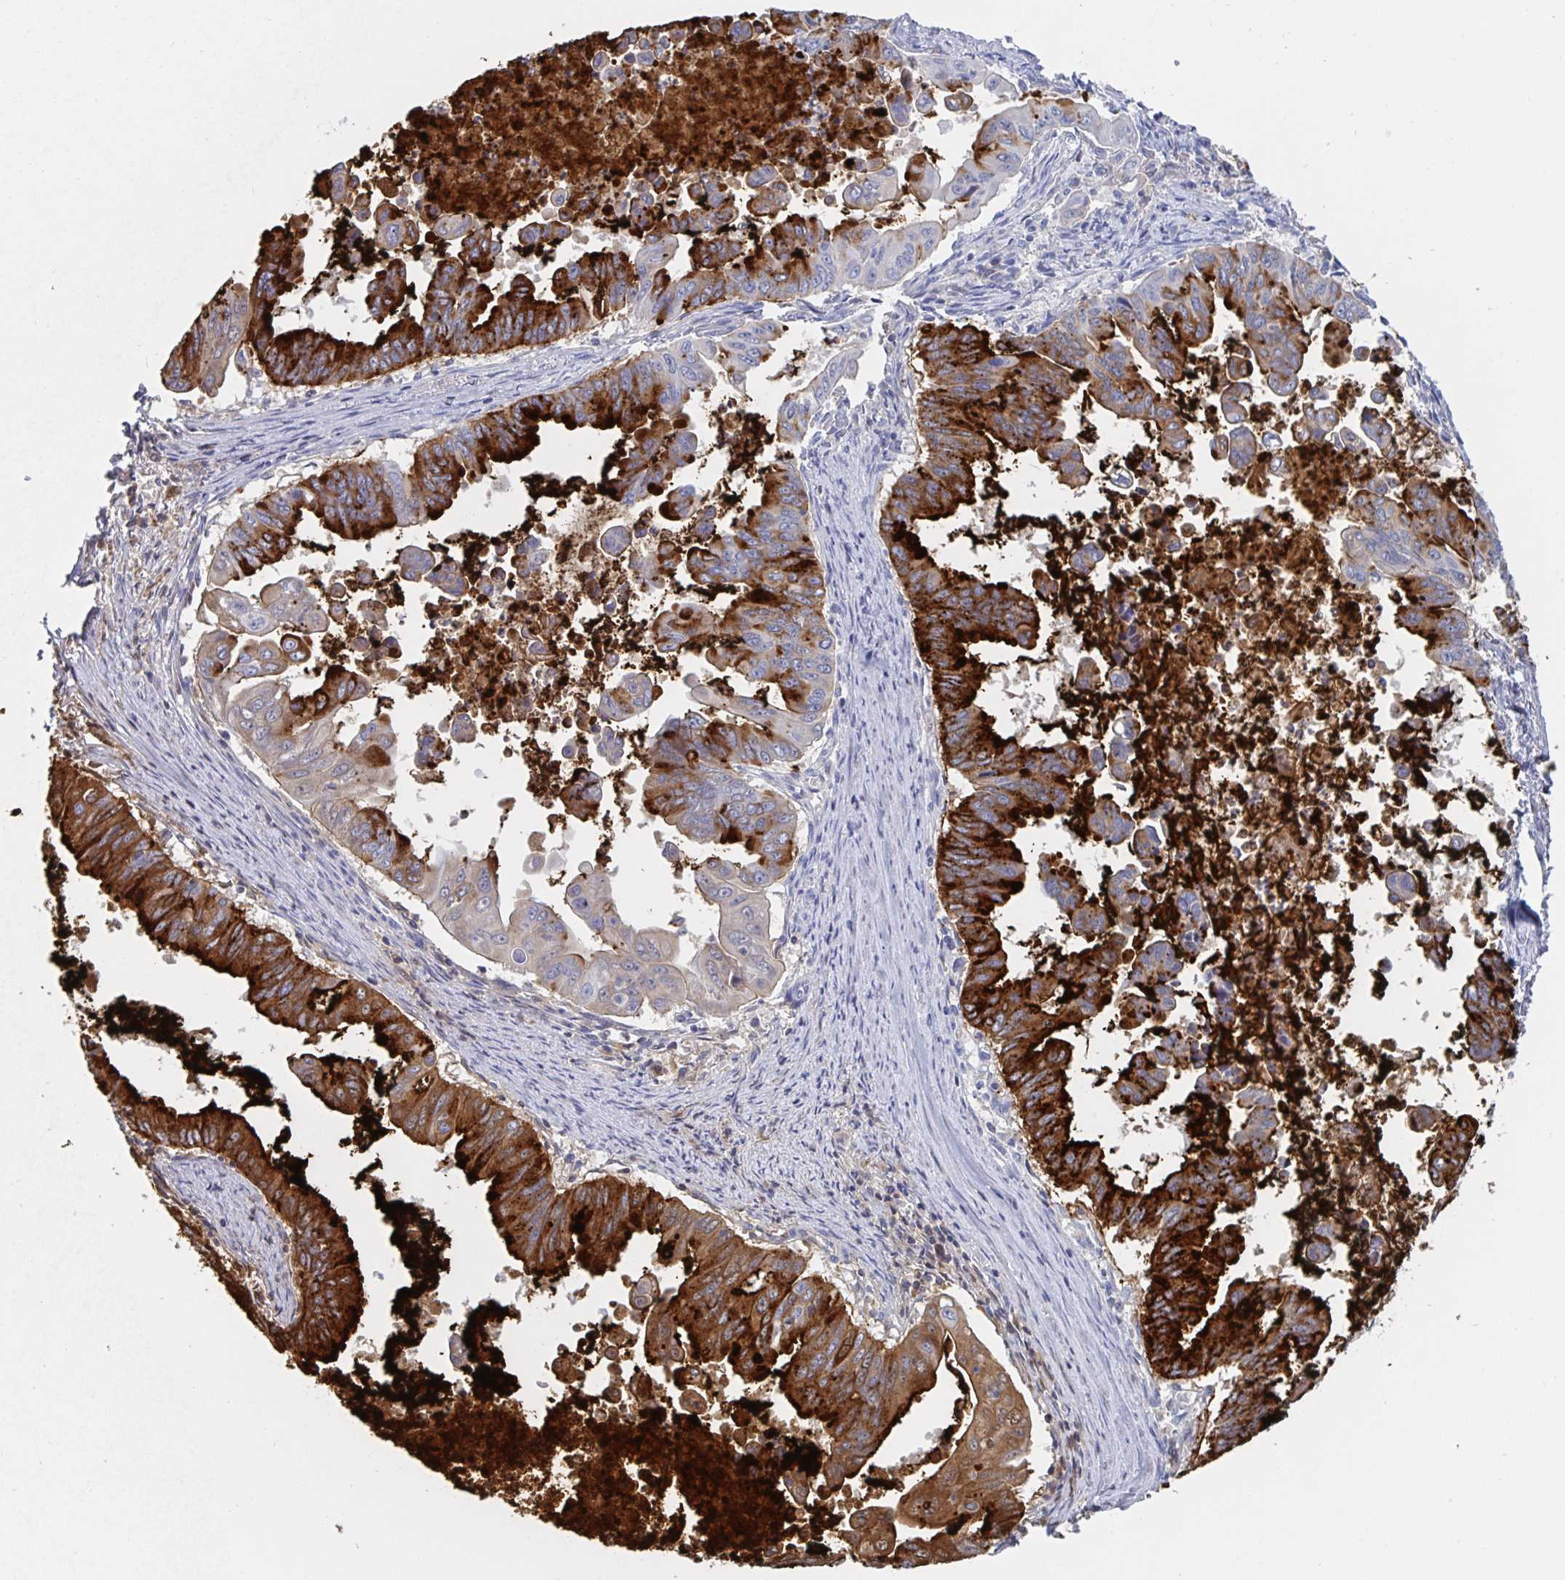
{"staining": {"intensity": "strong", "quantity": ">75%", "location": "cytoplasmic/membranous"}, "tissue": "stomach cancer", "cell_type": "Tumor cells", "image_type": "cancer", "snomed": [{"axis": "morphology", "description": "Adenocarcinoma, NOS"}, {"axis": "topography", "description": "Stomach, upper"}], "caption": "Stomach cancer stained with a brown dye shows strong cytoplasmic/membranous positive positivity in about >75% of tumor cells.", "gene": "DMBT1", "patient": {"sex": "male", "age": 80}}